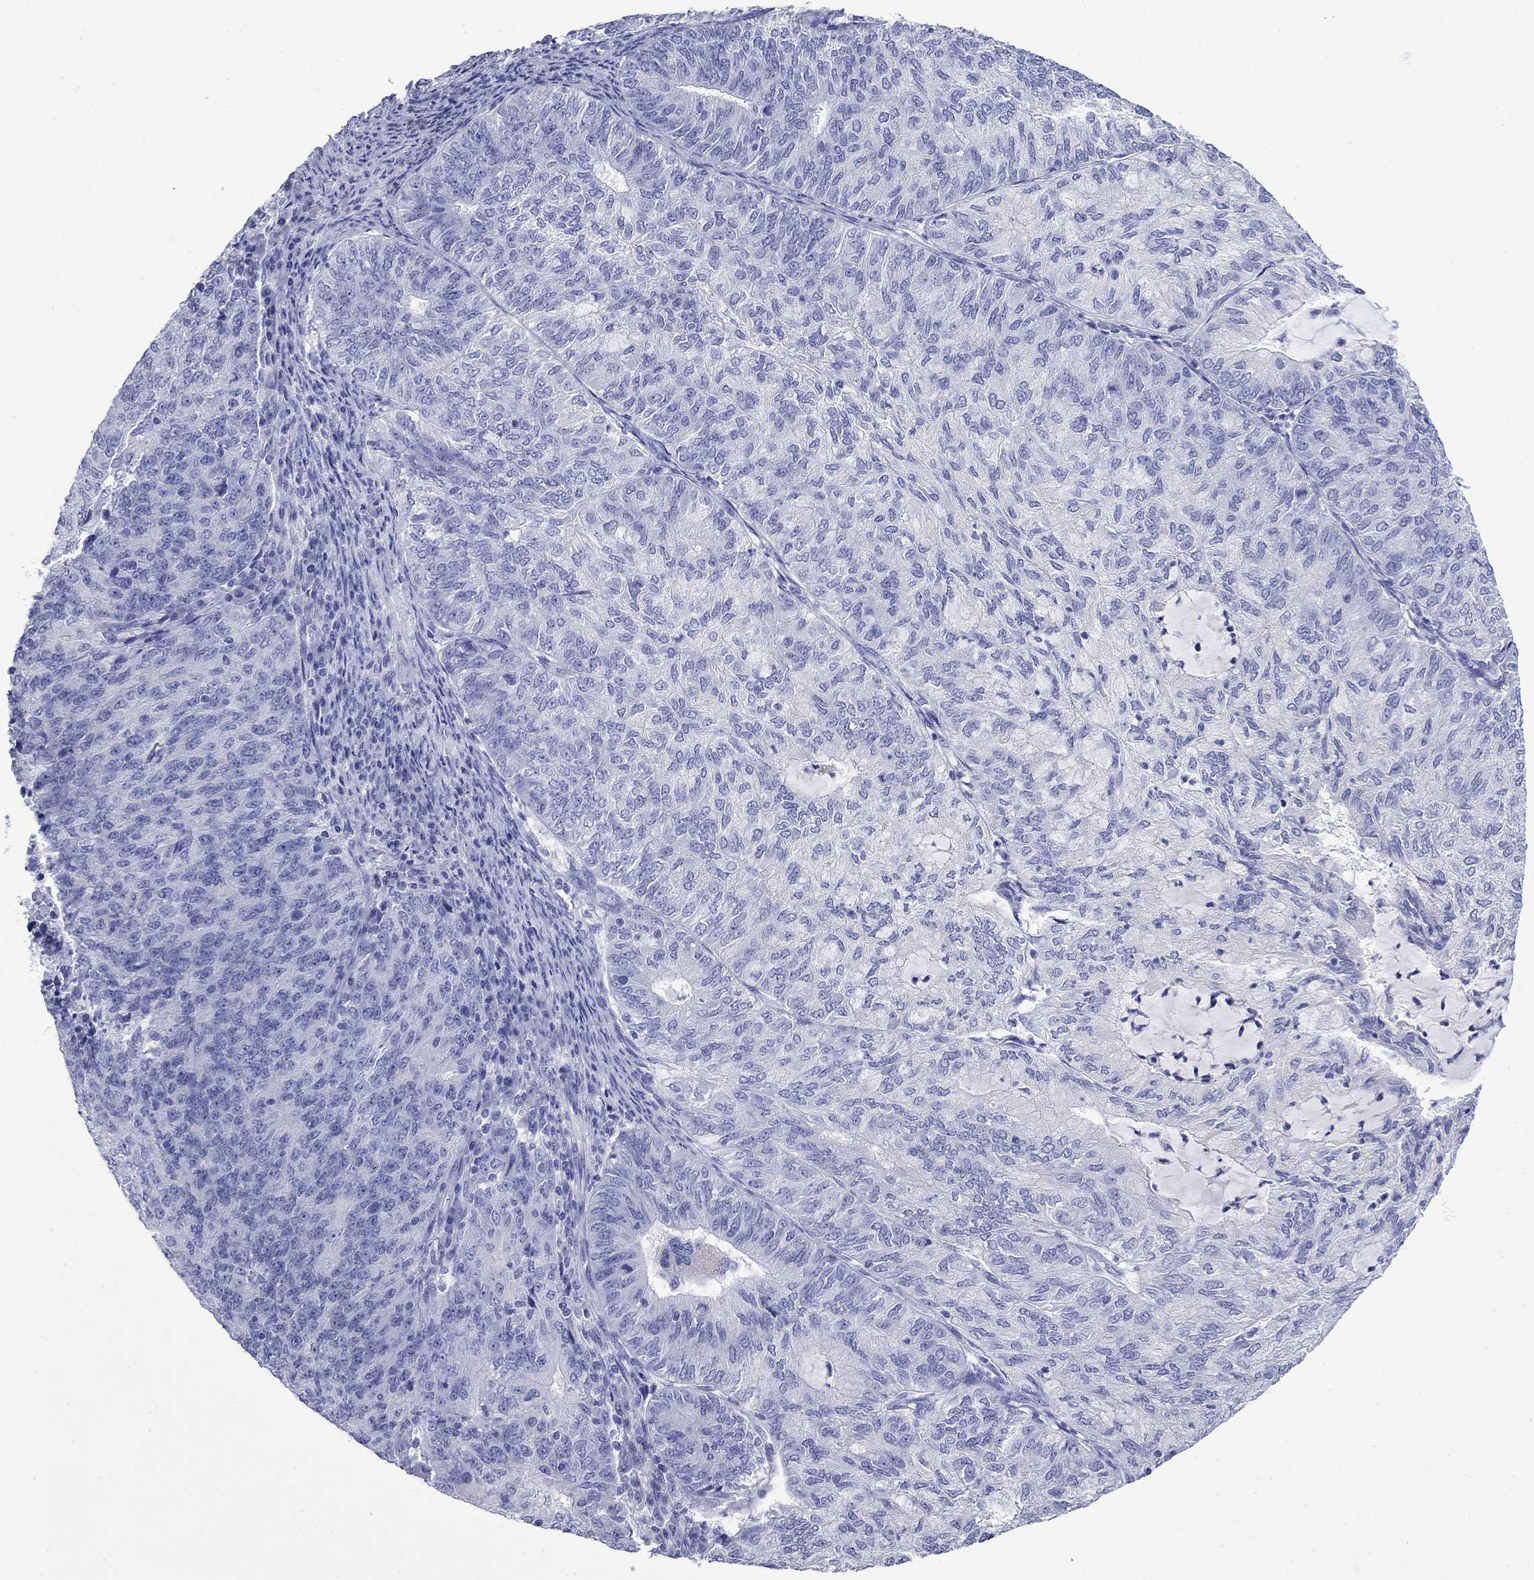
{"staining": {"intensity": "negative", "quantity": "none", "location": "none"}, "tissue": "endometrial cancer", "cell_type": "Tumor cells", "image_type": "cancer", "snomed": [{"axis": "morphology", "description": "Adenocarcinoma, NOS"}, {"axis": "topography", "description": "Endometrium"}], "caption": "Endometrial cancer (adenocarcinoma) stained for a protein using immunohistochemistry shows no expression tumor cells.", "gene": "GIP", "patient": {"sex": "female", "age": 82}}